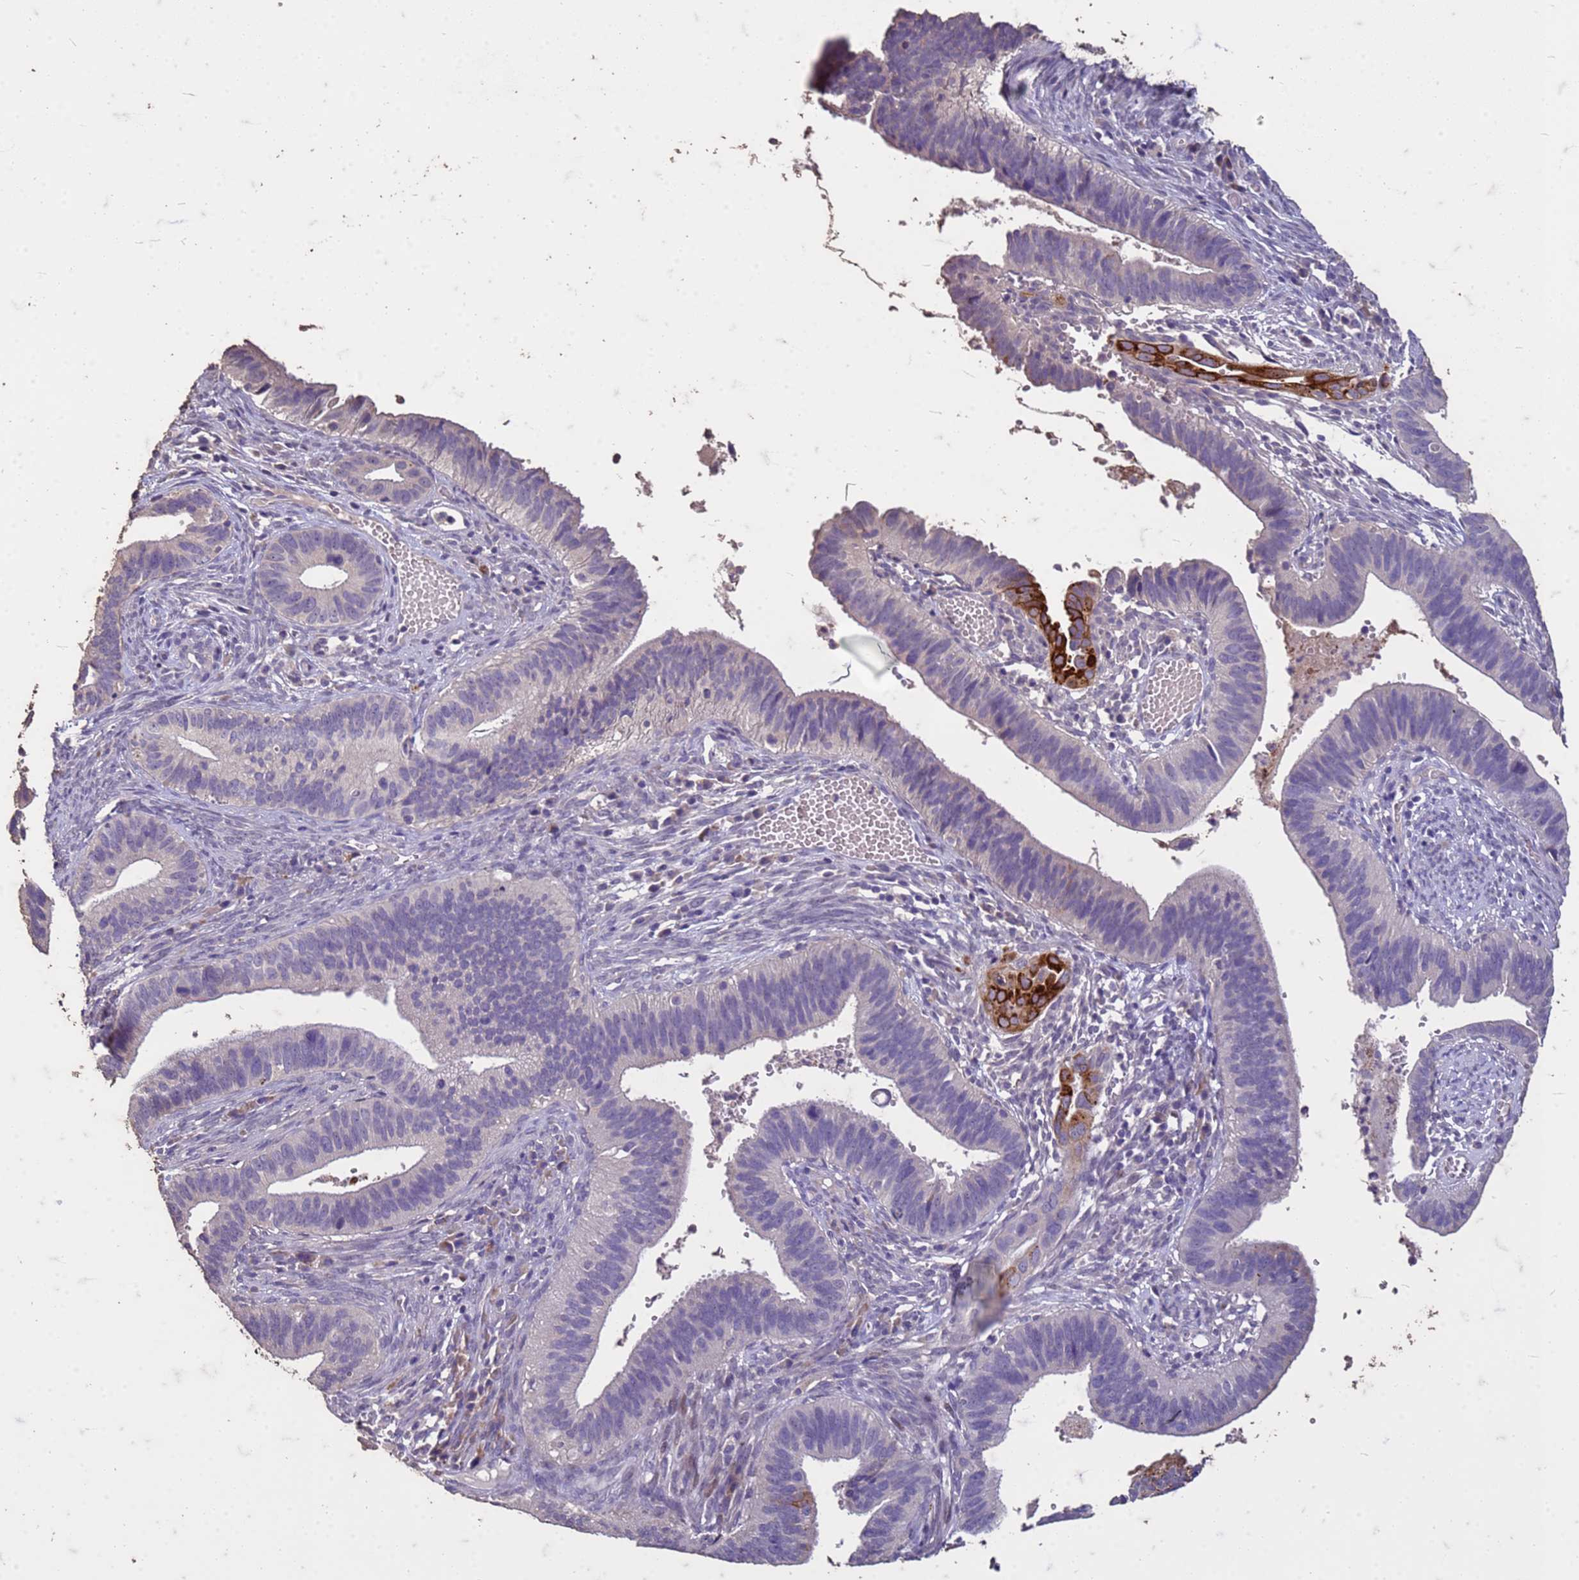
{"staining": {"intensity": "strong", "quantity": "<25%", "location": "cytoplasmic/membranous"}, "tissue": "cervical cancer", "cell_type": "Tumor cells", "image_type": "cancer", "snomed": [{"axis": "morphology", "description": "Adenocarcinoma, NOS"}, {"axis": "topography", "description": "Cervix"}], "caption": "DAB immunohistochemical staining of human cervical cancer (adenocarcinoma) displays strong cytoplasmic/membranous protein expression in approximately <25% of tumor cells. (DAB = brown stain, brightfield microscopy at high magnification).", "gene": "FAM184B", "patient": {"sex": "female", "age": 42}}